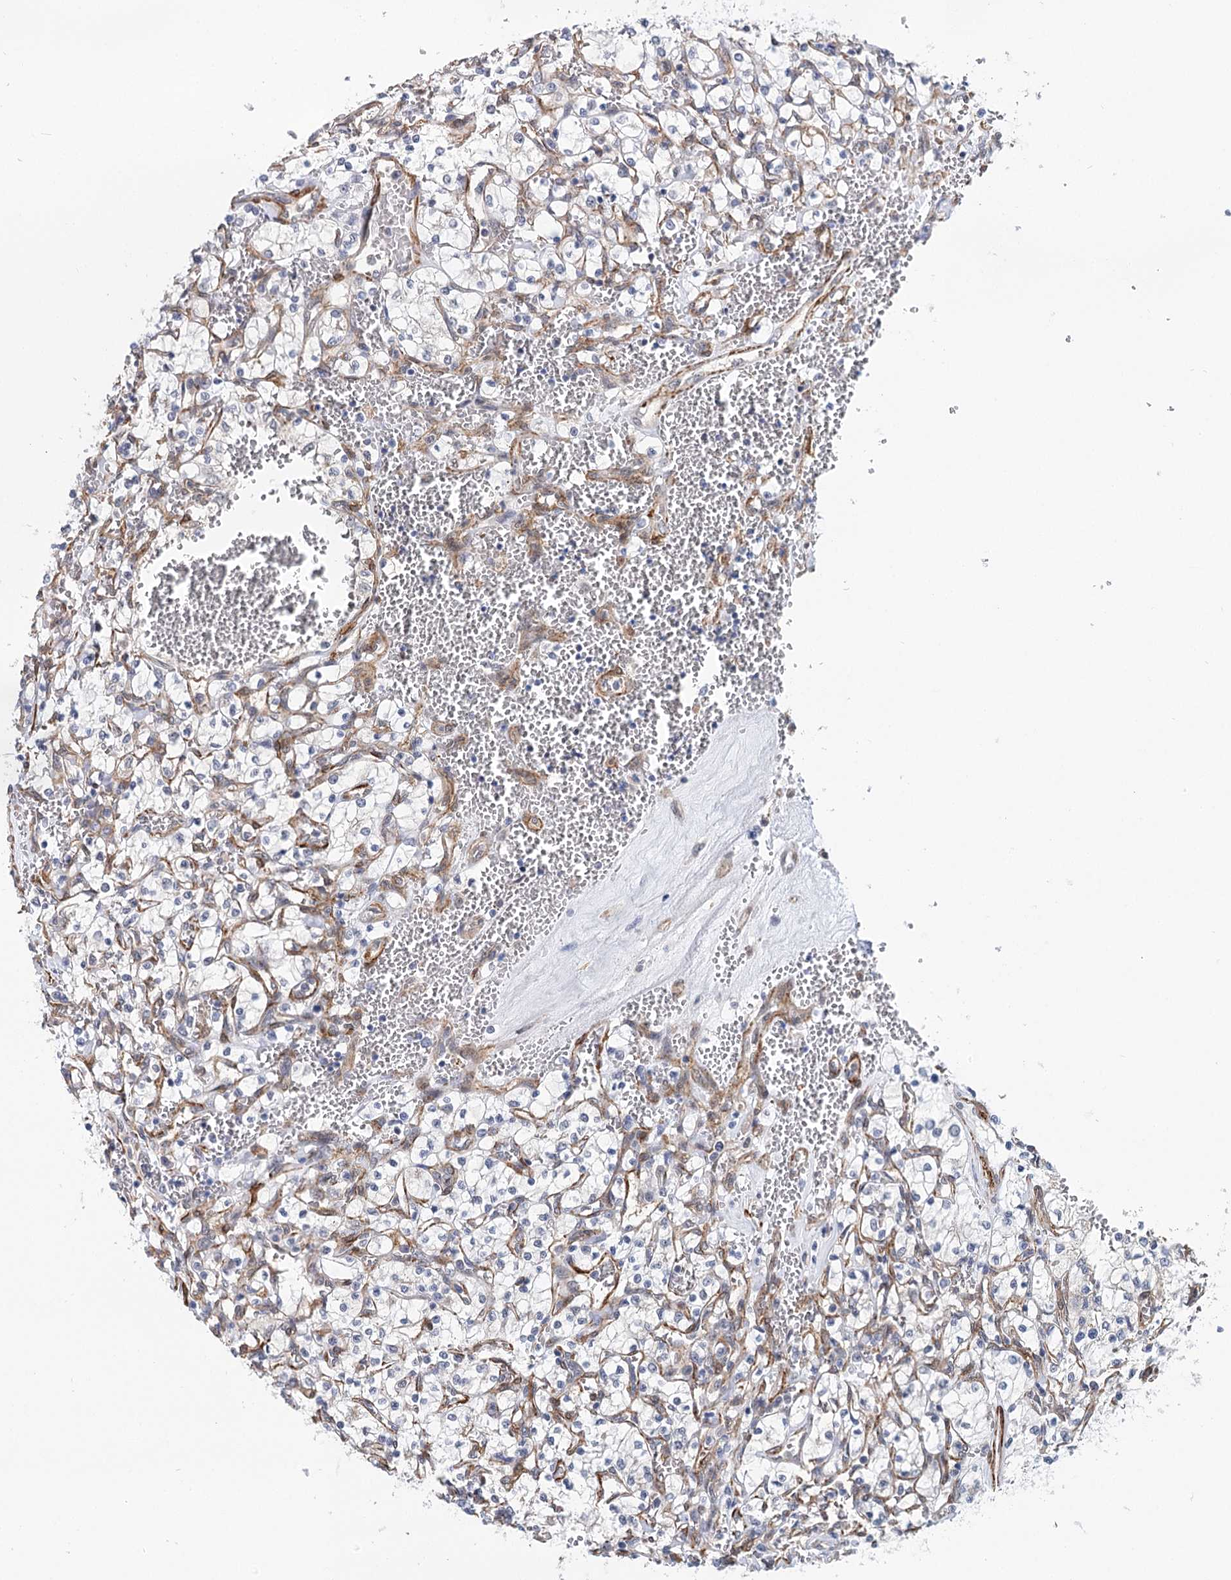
{"staining": {"intensity": "negative", "quantity": "none", "location": "none"}, "tissue": "renal cancer", "cell_type": "Tumor cells", "image_type": "cancer", "snomed": [{"axis": "morphology", "description": "Adenocarcinoma, NOS"}, {"axis": "topography", "description": "Kidney"}], "caption": "Tumor cells are negative for protein expression in human adenocarcinoma (renal).", "gene": "PPP2R5B", "patient": {"sex": "female", "age": 69}}